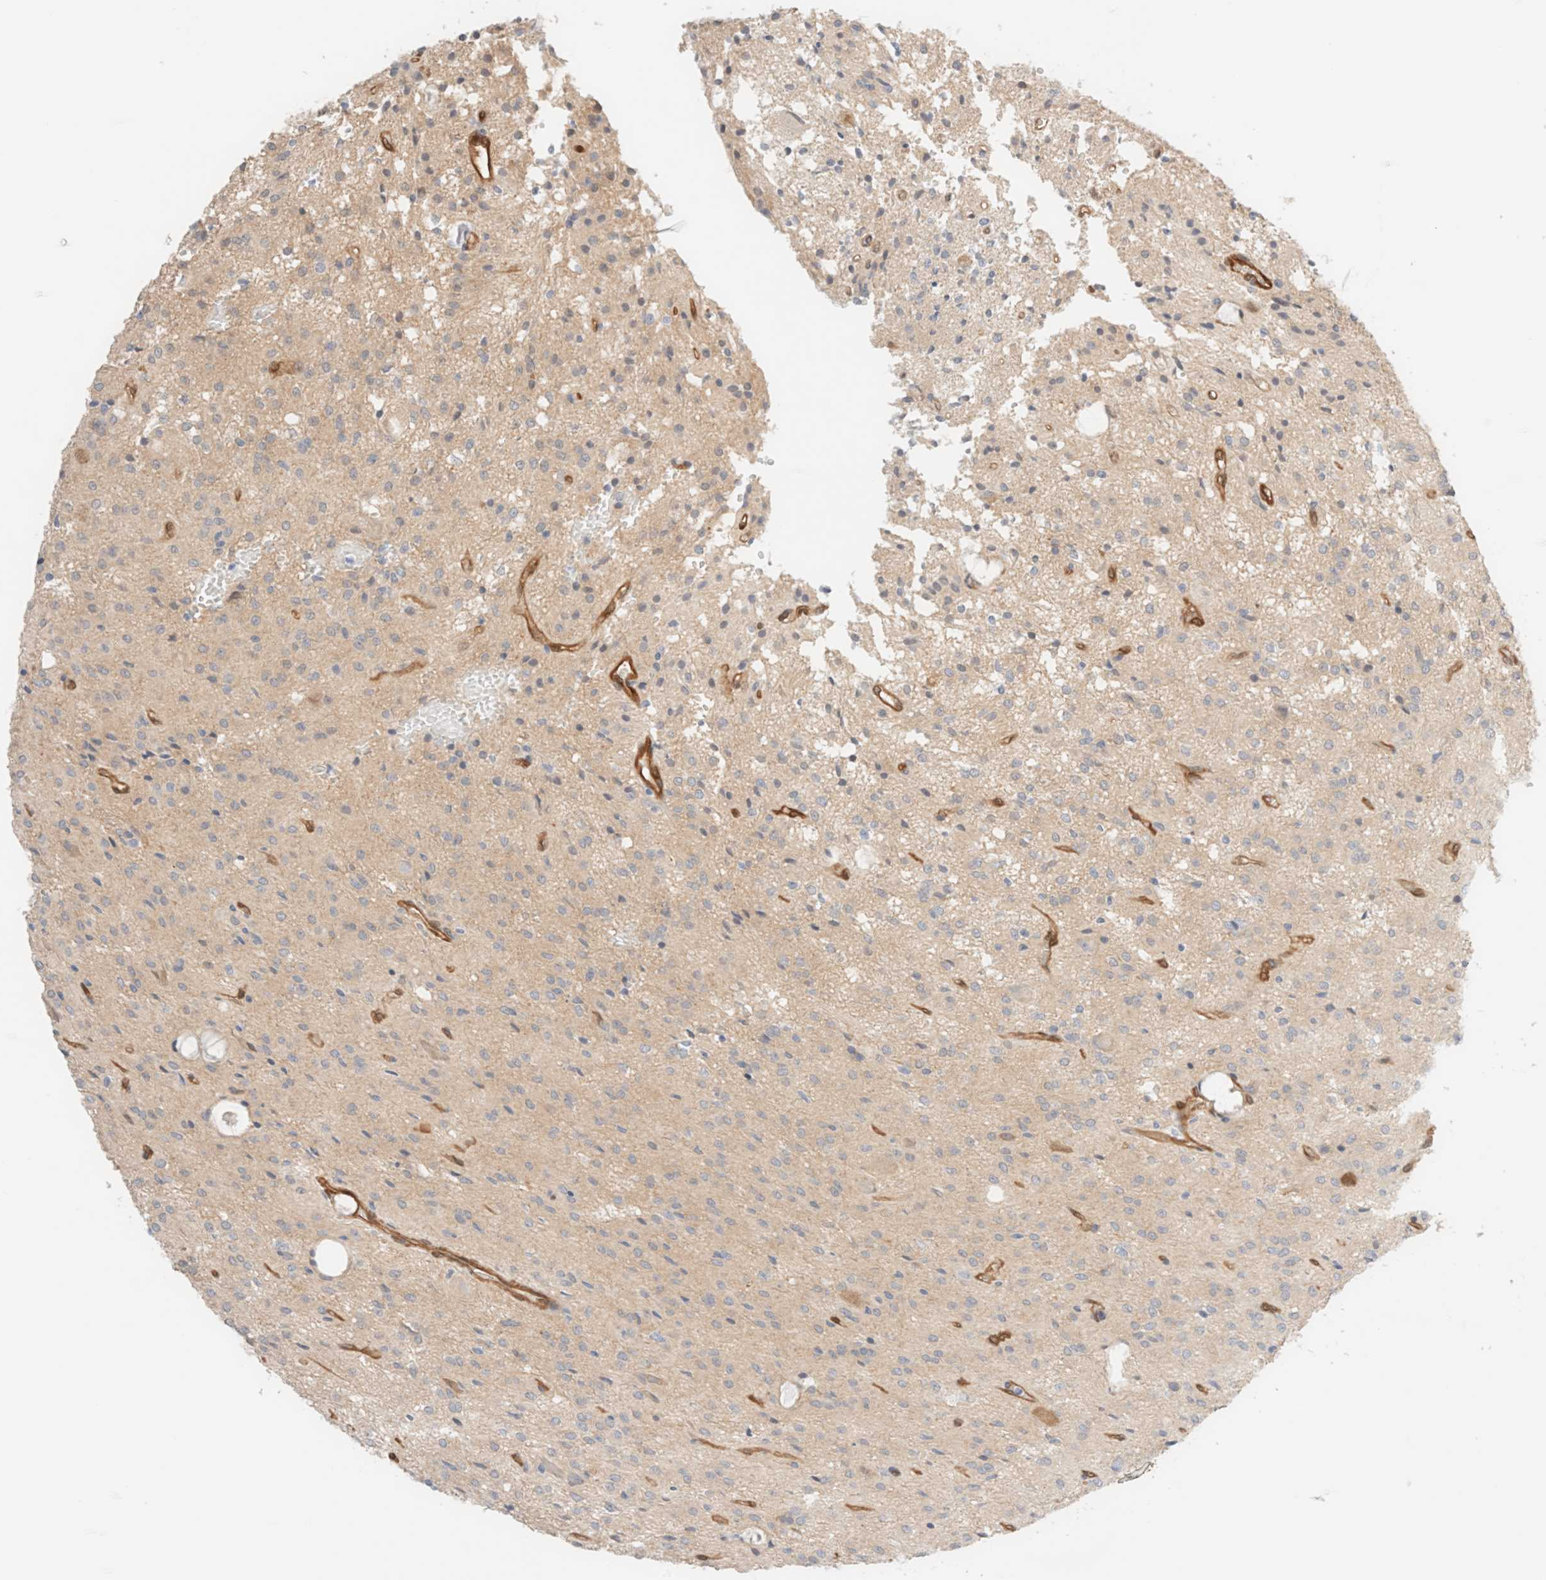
{"staining": {"intensity": "negative", "quantity": "none", "location": "none"}, "tissue": "glioma", "cell_type": "Tumor cells", "image_type": "cancer", "snomed": [{"axis": "morphology", "description": "Glioma, malignant, High grade"}, {"axis": "topography", "description": "Brain"}], "caption": "High magnification brightfield microscopy of glioma stained with DAB (3,3'-diaminobenzidine) (brown) and counterstained with hematoxylin (blue): tumor cells show no significant staining.", "gene": "LMCD1", "patient": {"sex": "female", "age": 59}}